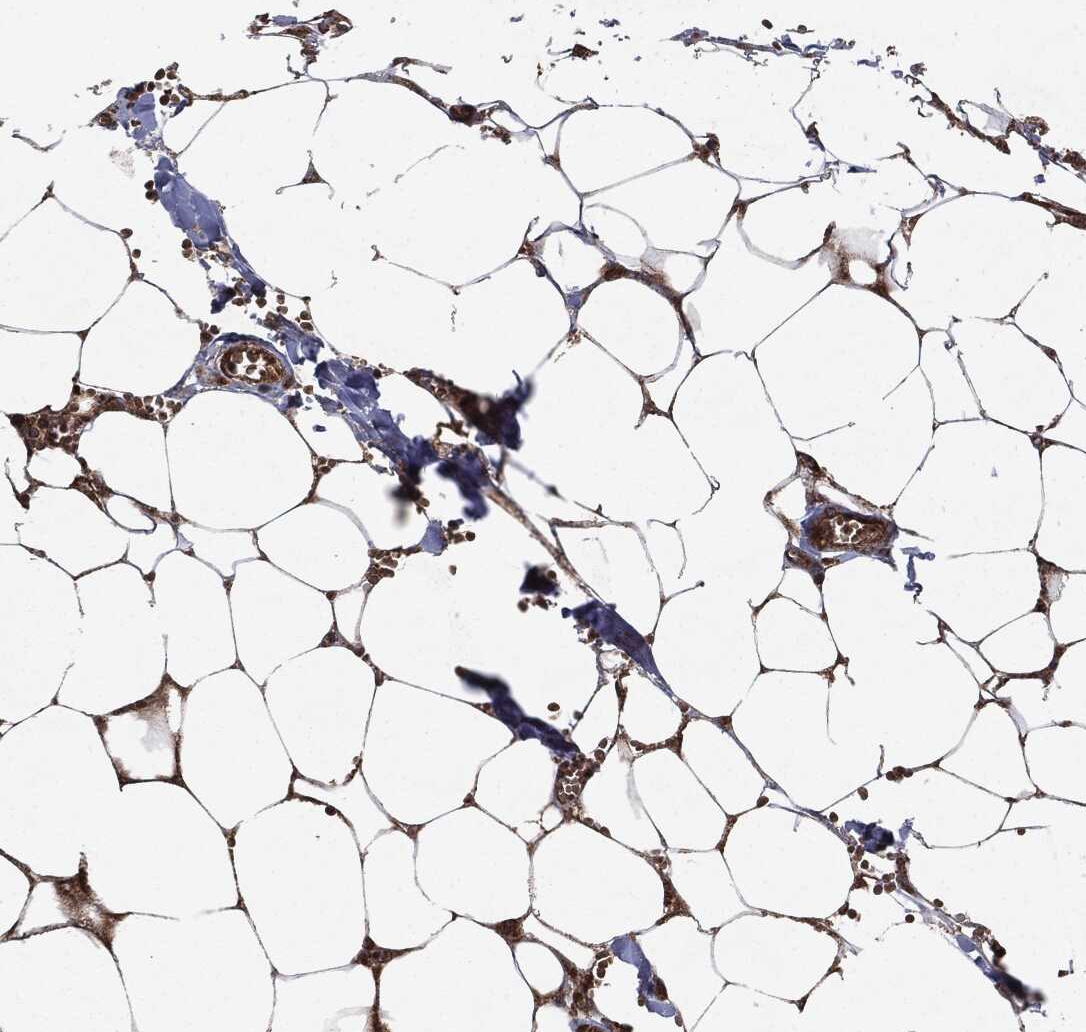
{"staining": {"intensity": "strong", "quantity": ">75%", "location": "cytoplasmic/membranous,nuclear"}, "tissue": "adipose tissue", "cell_type": "Adipocytes", "image_type": "normal", "snomed": [{"axis": "morphology", "description": "Normal tissue, NOS"}, {"axis": "morphology", "description": "Squamous cell carcinoma, NOS"}, {"axis": "topography", "description": "Cartilage tissue"}, {"axis": "topography", "description": "Lung"}], "caption": "Approximately >75% of adipocytes in benign human adipose tissue reveal strong cytoplasmic/membranous,nuclear protein expression as visualized by brown immunohistochemical staining.", "gene": "RAF1", "patient": {"sex": "male", "age": 66}}